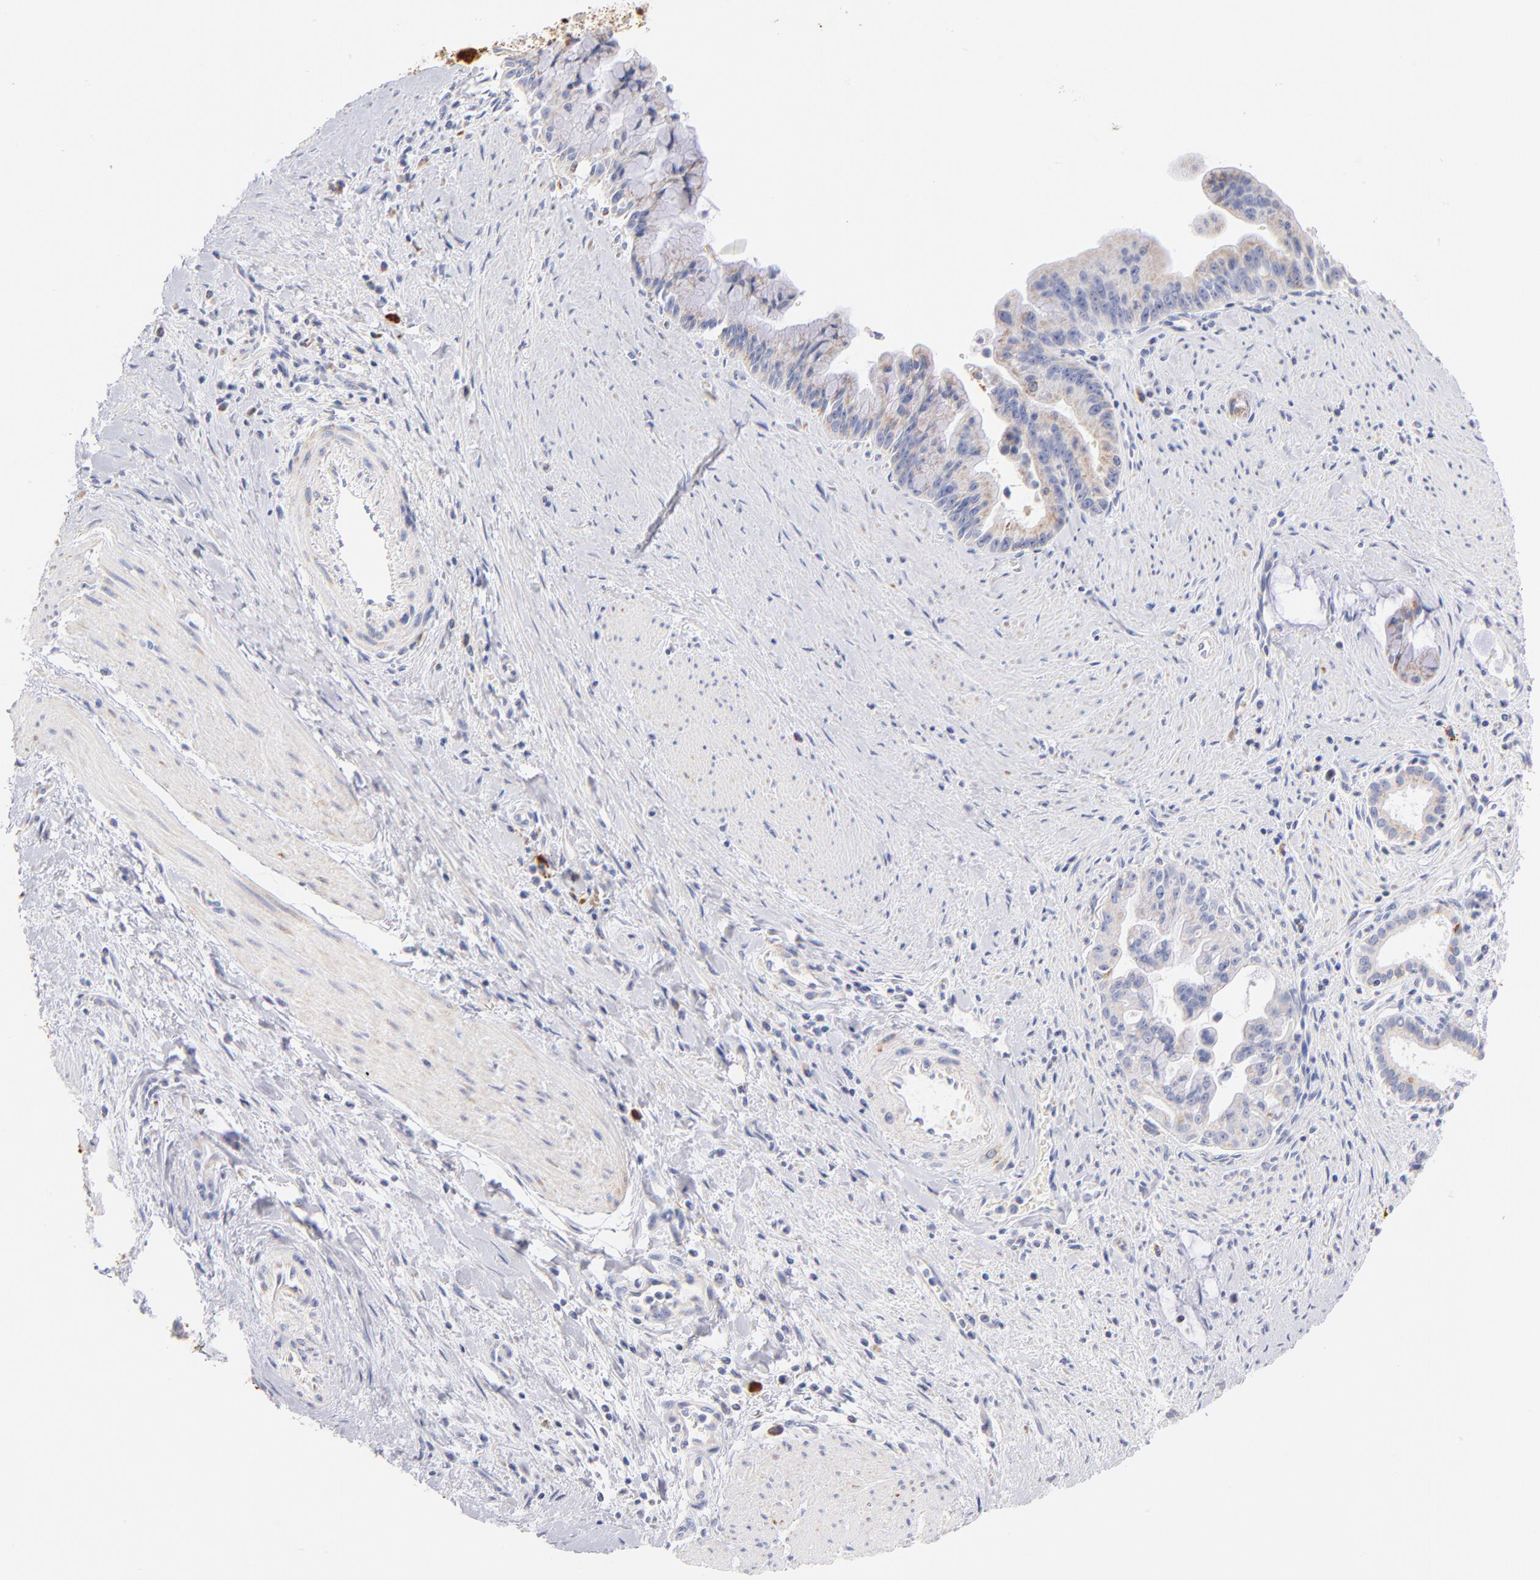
{"staining": {"intensity": "weak", "quantity": "<25%", "location": "cytoplasmic/membranous"}, "tissue": "pancreatic cancer", "cell_type": "Tumor cells", "image_type": "cancer", "snomed": [{"axis": "morphology", "description": "Adenocarcinoma, NOS"}, {"axis": "topography", "description": "Pancreas"}], "caption": "Immunohistochemistry of human pancreatic cancer displays no positivity in tumor cells. Nuclei are stained in blue.", "gene": "AIFM1", "patient": {"sex": "male", "age": 59}}